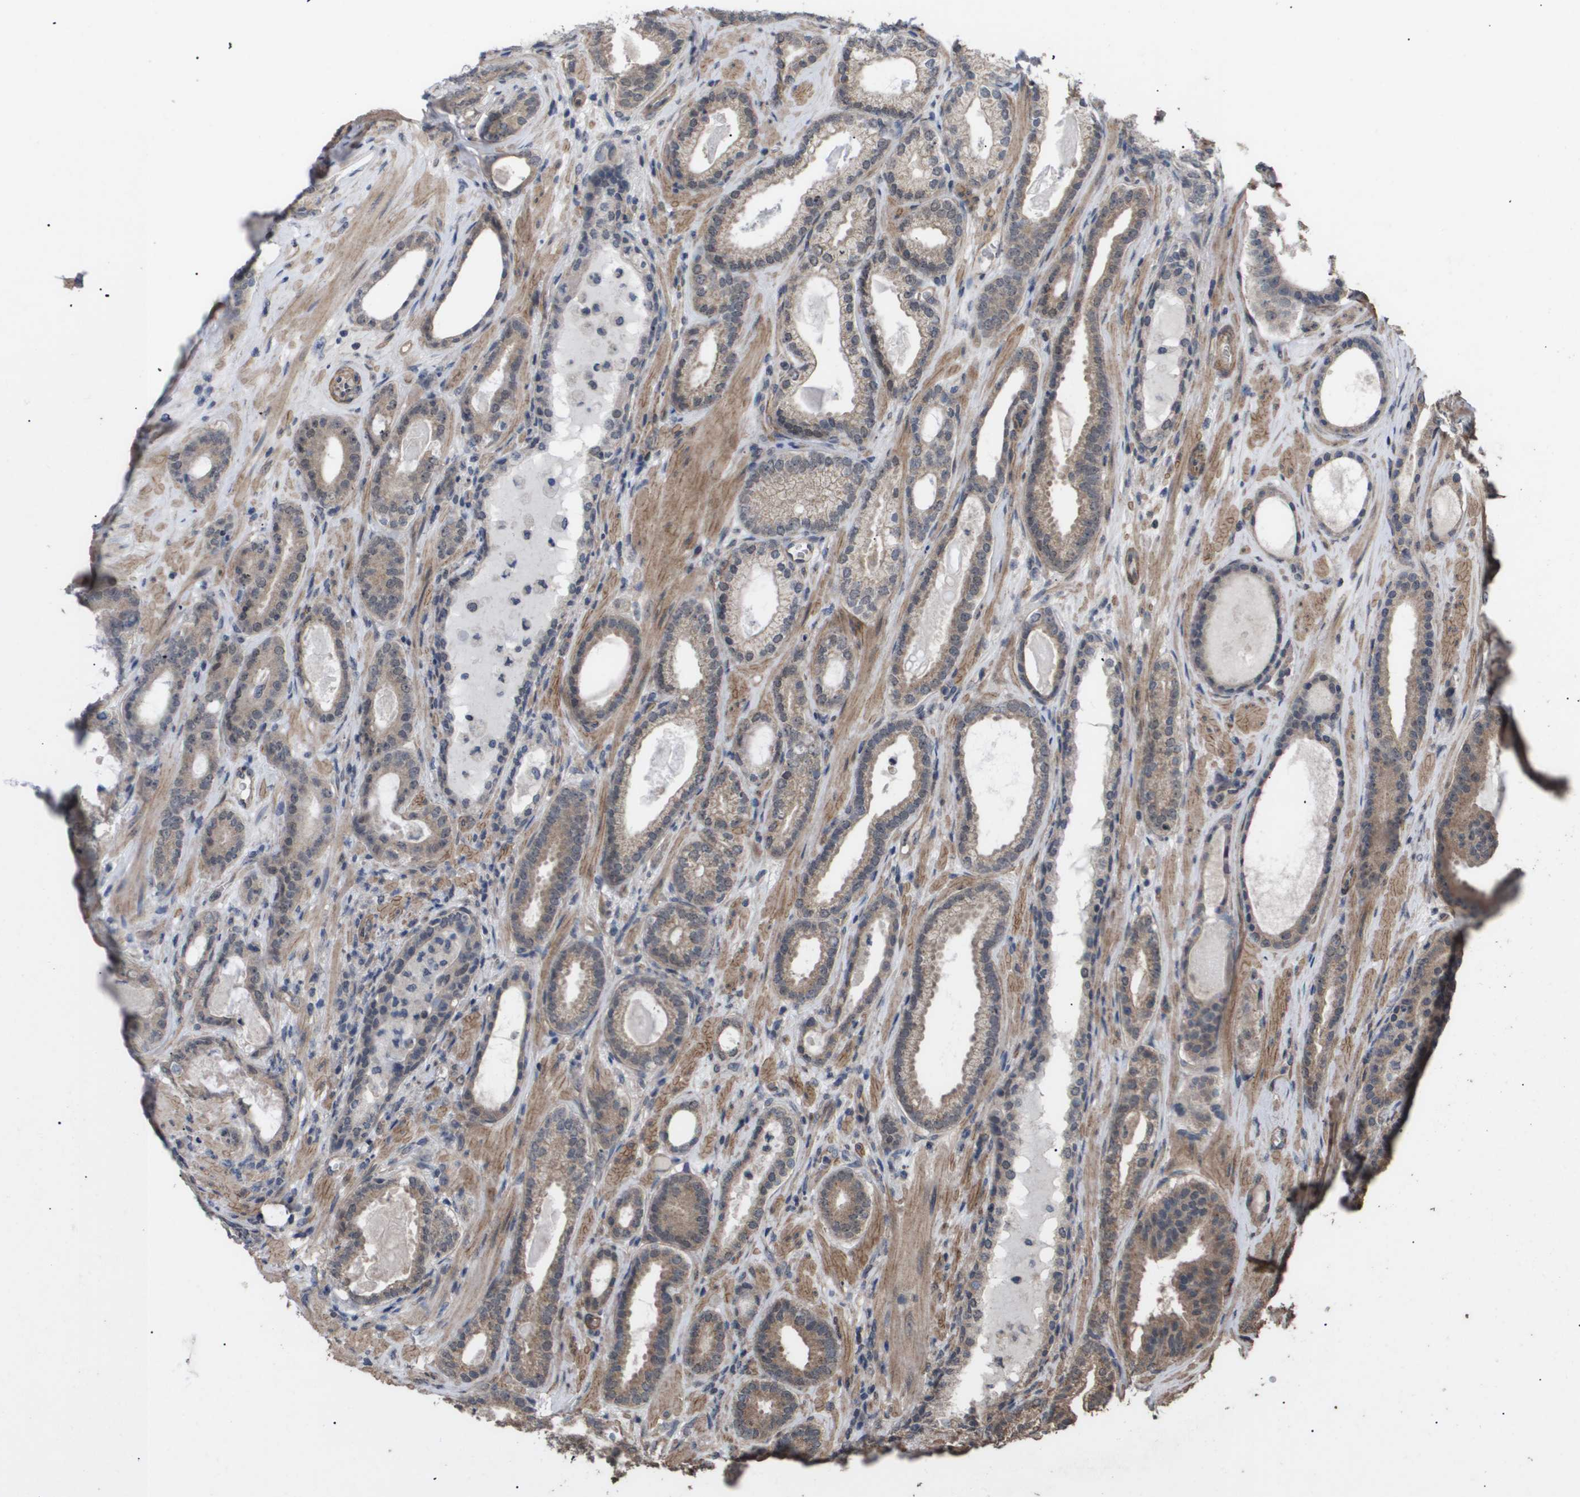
{"staining": {"intensity": "moderate", "quantity": ">75%", "location": "cytoplasmic/membranous"}, "tissue": "prostate cancer", "cell_type": "Tumor cells", "image_type": "cancer", "snomed": [{"axis": "morphology", "description": "Adenocarcinoma, High grade"}, {"axis": "topography", "description": "Prostate"}], "caption": "There is medium levels of moderate cytoplasmic/membranous expression in tumor cells of prostate high-grade adenocarcinoma, as demonstrated by immunohistochemical staining (brown color).", "gene": "CUL5", "patient": {"sex": "male", "age": 60}}